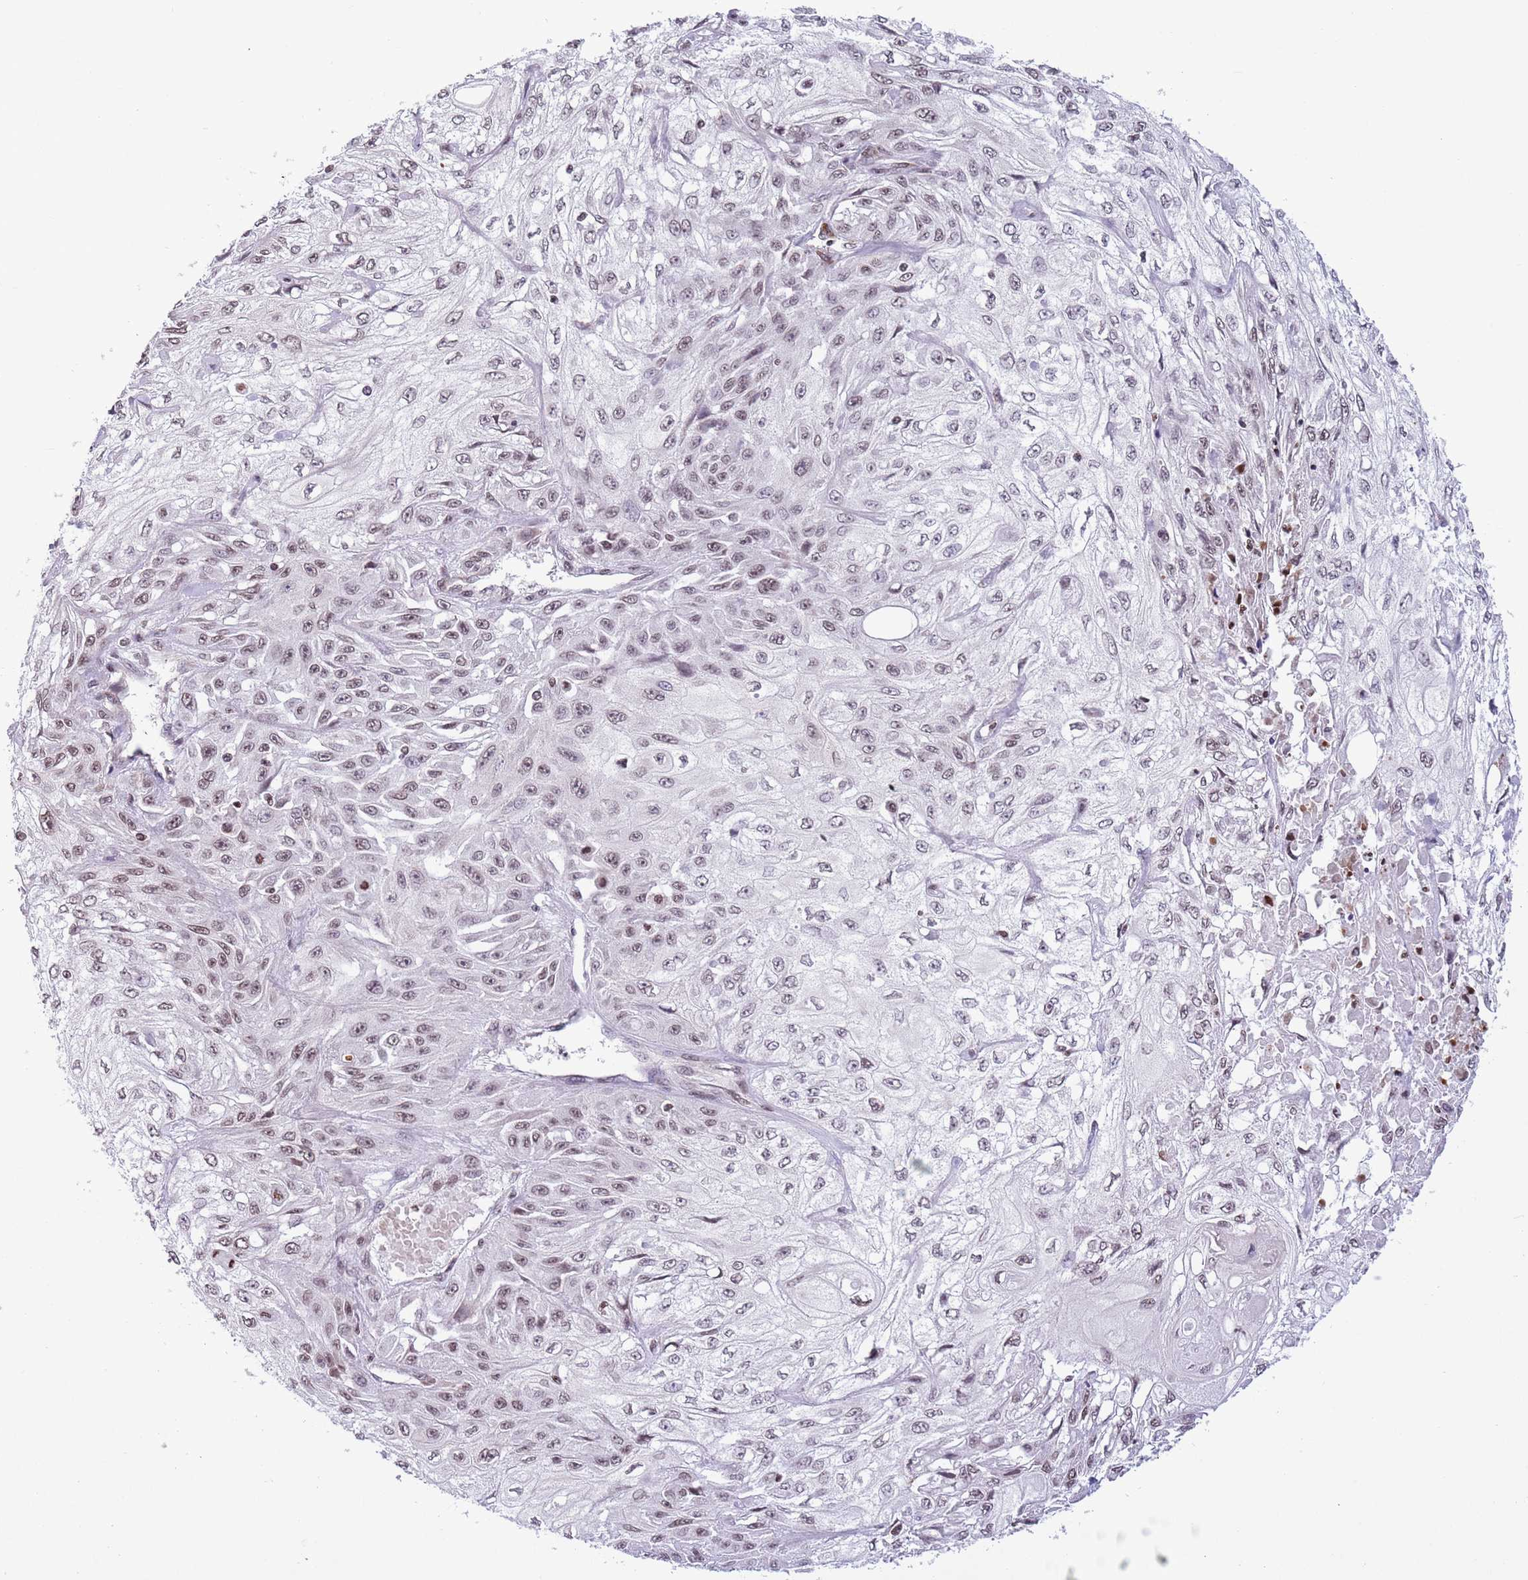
{"staining": {"intensity": "weak", "quantity": ">75%", "location": "nuclear"}, "tissue": "skin cancer", "cell_type": "Tumor cells", "image_type": "cancer", "snomed": [{"axis": "morphology", "description": "Squamous cell carcinoma, NOS"}, {"axis": "morphology", "description": "Squamous cell carcinoma, metastatic, NOS"}, {"axis": "topography", "description": "Skin"}, {"axis": "topography", "description": "Lymph node"}], "caption": "This photomicrograph demonstrates immunohistochemistry staining of metastatic squamous cell carcinoma (skin), with low weak nuclear staining in approximately >75% of tumor cells.", "gene": "NRIP1", "patient": {"sex": "male", "age": 75}}